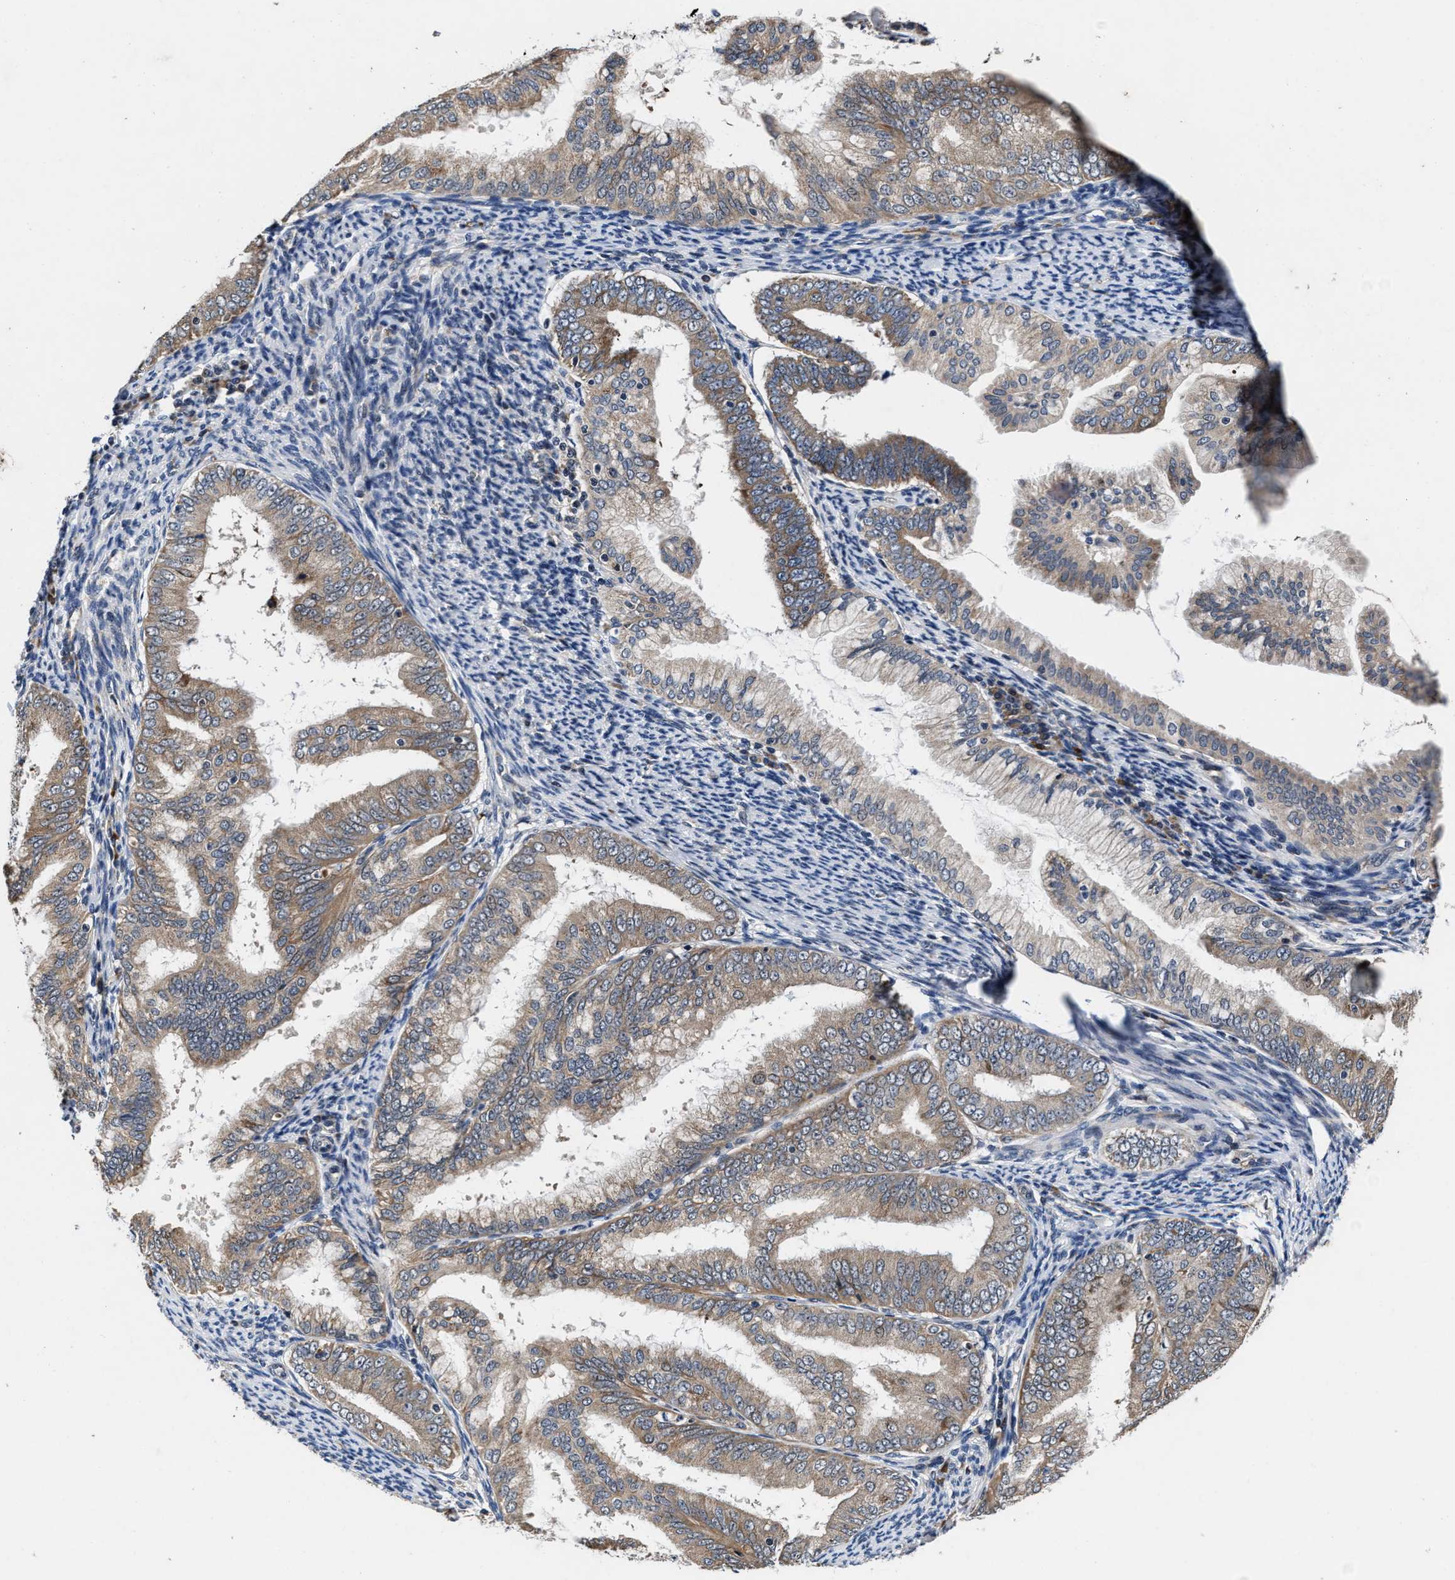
{"staining": {"intensity": "weak", "quantity": ">75%", "location": "cytoplasmic/membranous"}, "tissue": "endometrial cancer", "cell_type": "Tumor cells", "image_type": "cancer", "snomed": [{"axis": "morphology", "description": "Adenocarcinoma, NOS"}, {"axis": "topography", "description": "Endometrium"}], "caption": "Brown immunohistochemical staining in human adenocarcinoma (endometrial) shows weak cytoplasmic/membranous positivity in about >75% of tumor cells.", "gene": "TMEM53", "patient": {"sex": "female", "age": 63}}